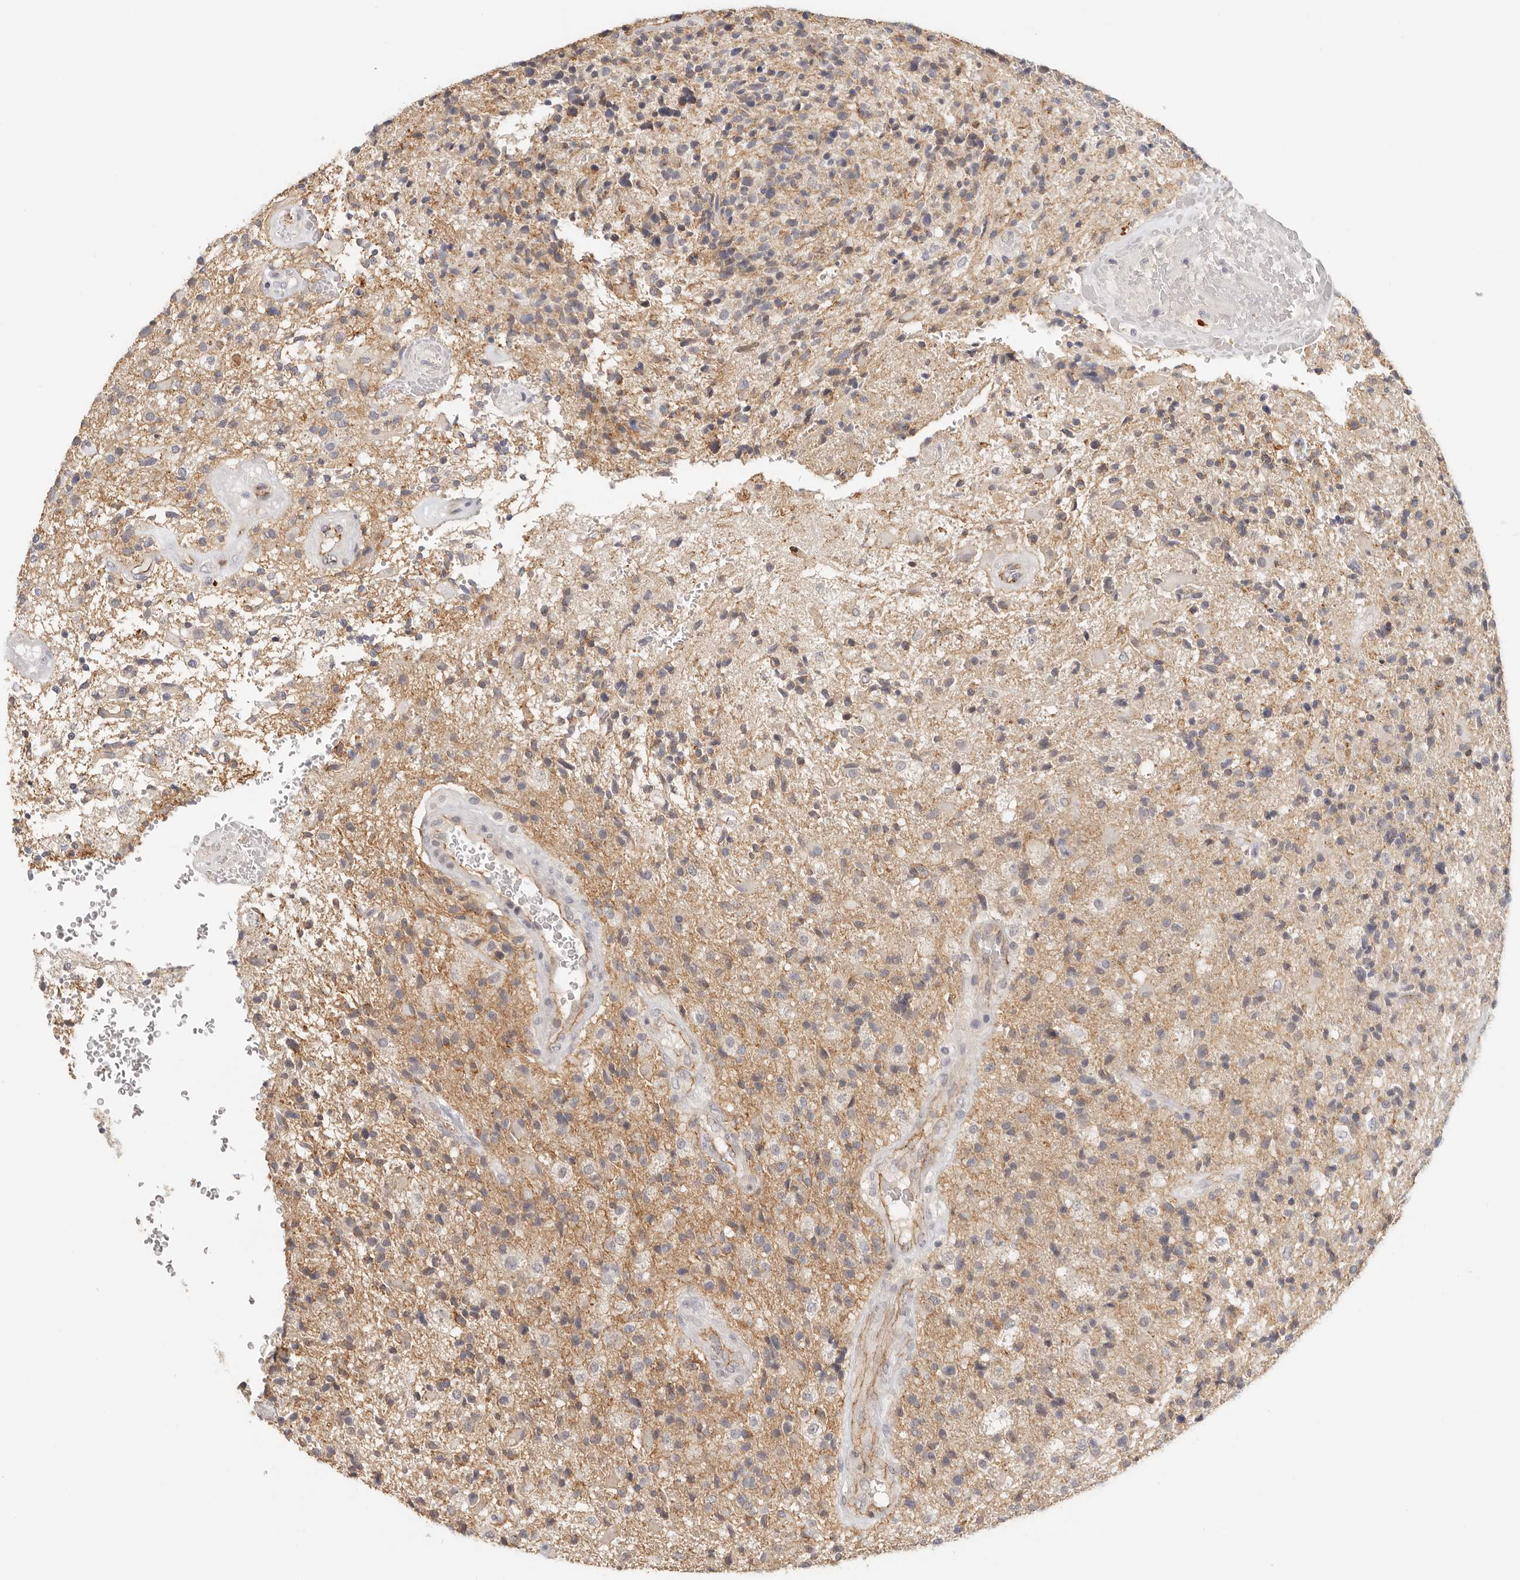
{"staining": {"intensity": "negative", "quantity": "none", "location": "none"}, "tissue": "glioma", "cell_type": "Tumor cells", "image_type": "cancer", "snomed": [{"axis": "morphology", "description": "Glioma, malignant, High grade"}, {"axis": "topography", "description": "Brain"}], "caption": "This is a micrograph of immunohistochemistry (IHC) staining of glioma, which shows no staining in tumor cells.", "gene": "ANXA9", "patient": {"sex": "male", "age": 72}}